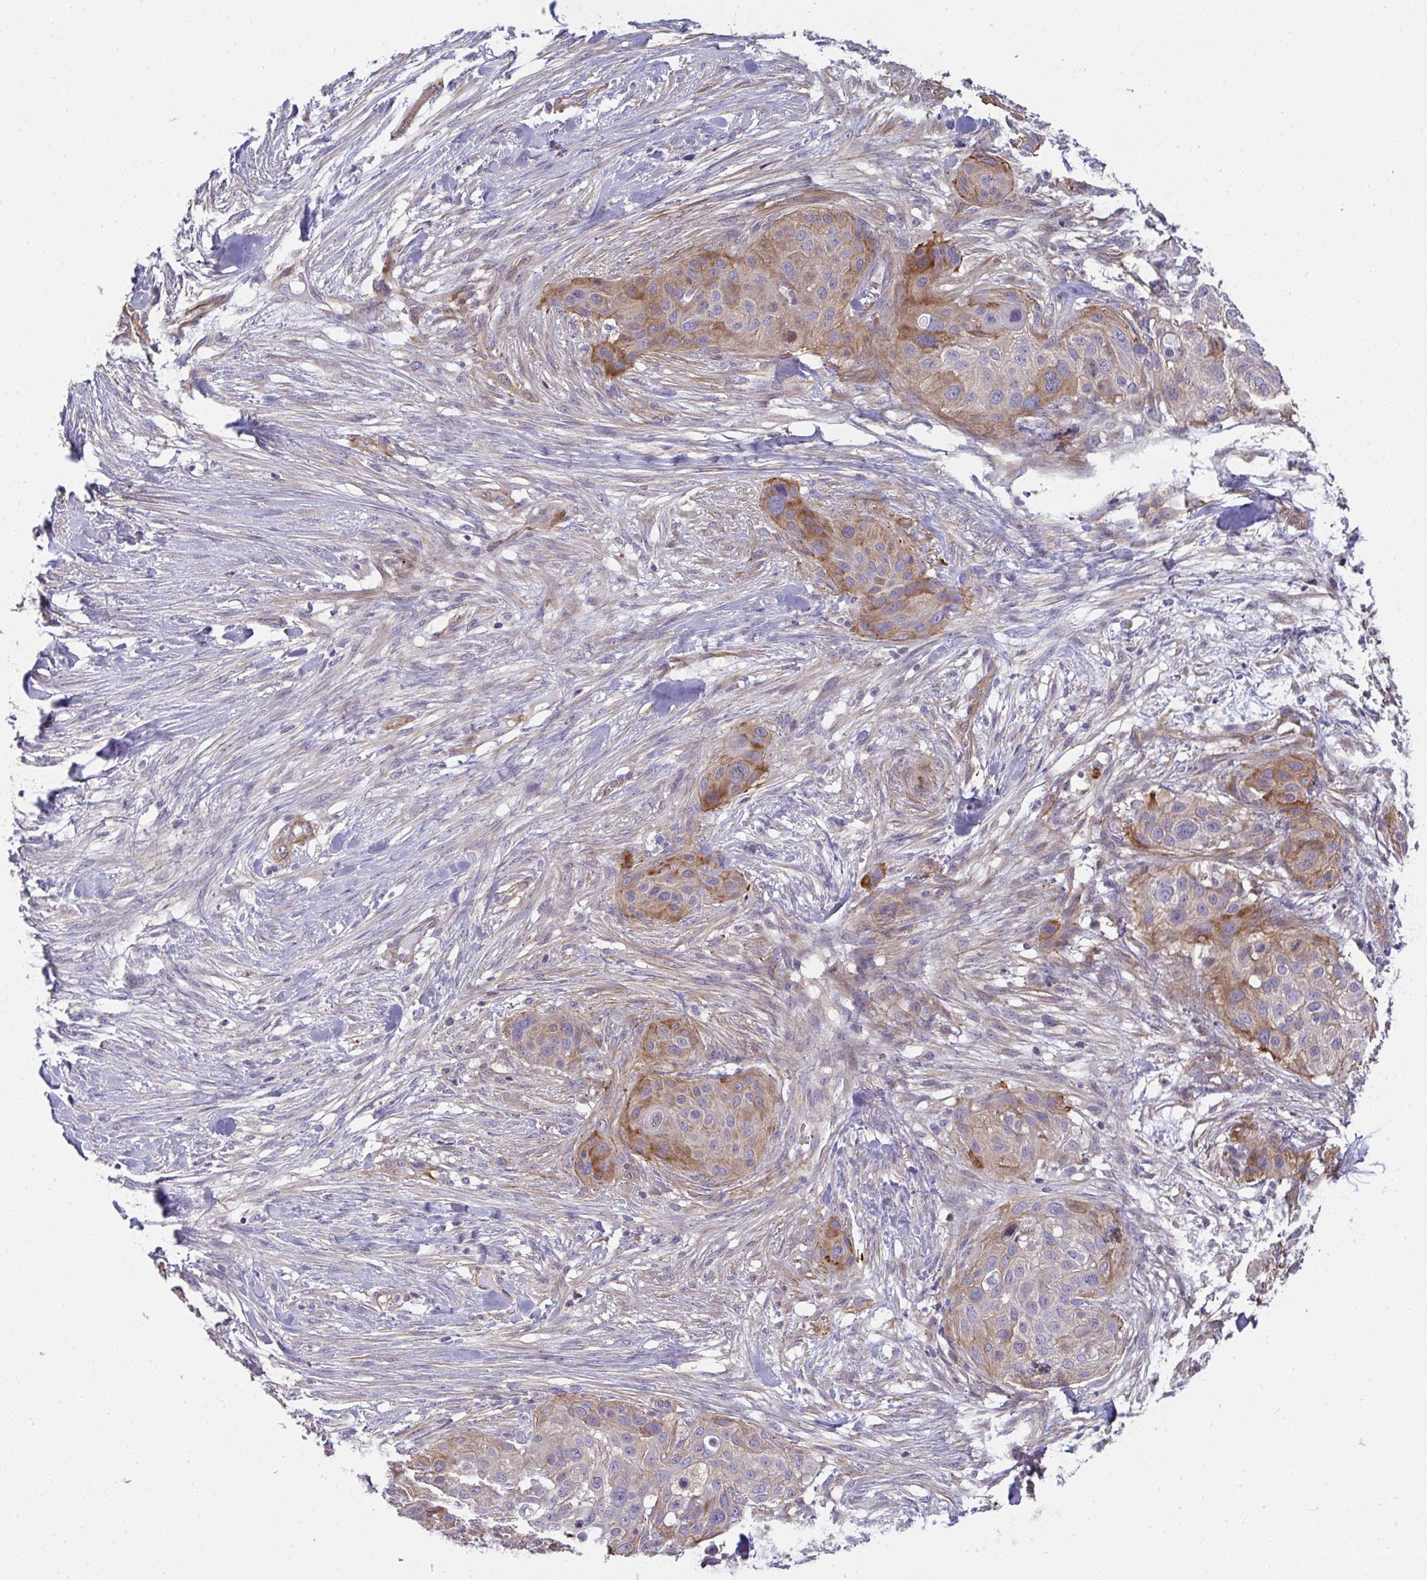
{"staining": {"intensity": "moderate", "quantity": "<25%", "location": "cytoplasmic/membranous"}, "tissue": "skin cancer", "cell_type": "Tumor cells", "image_type": "cancer", "snomed": [{"axis": "morphology", "description": "Squamous cell carcinoma, NOS"}, {"axis": "topography", "description": "Skin"}], "caption": "An image of human skin cancer (squamous cell carcinoma) stained for a protein reveals moderate cytoplasmic/membranous brown staining in tumor cells.", "gene": "MYL12A", "patient": {"sex": "female", "age": 87}}